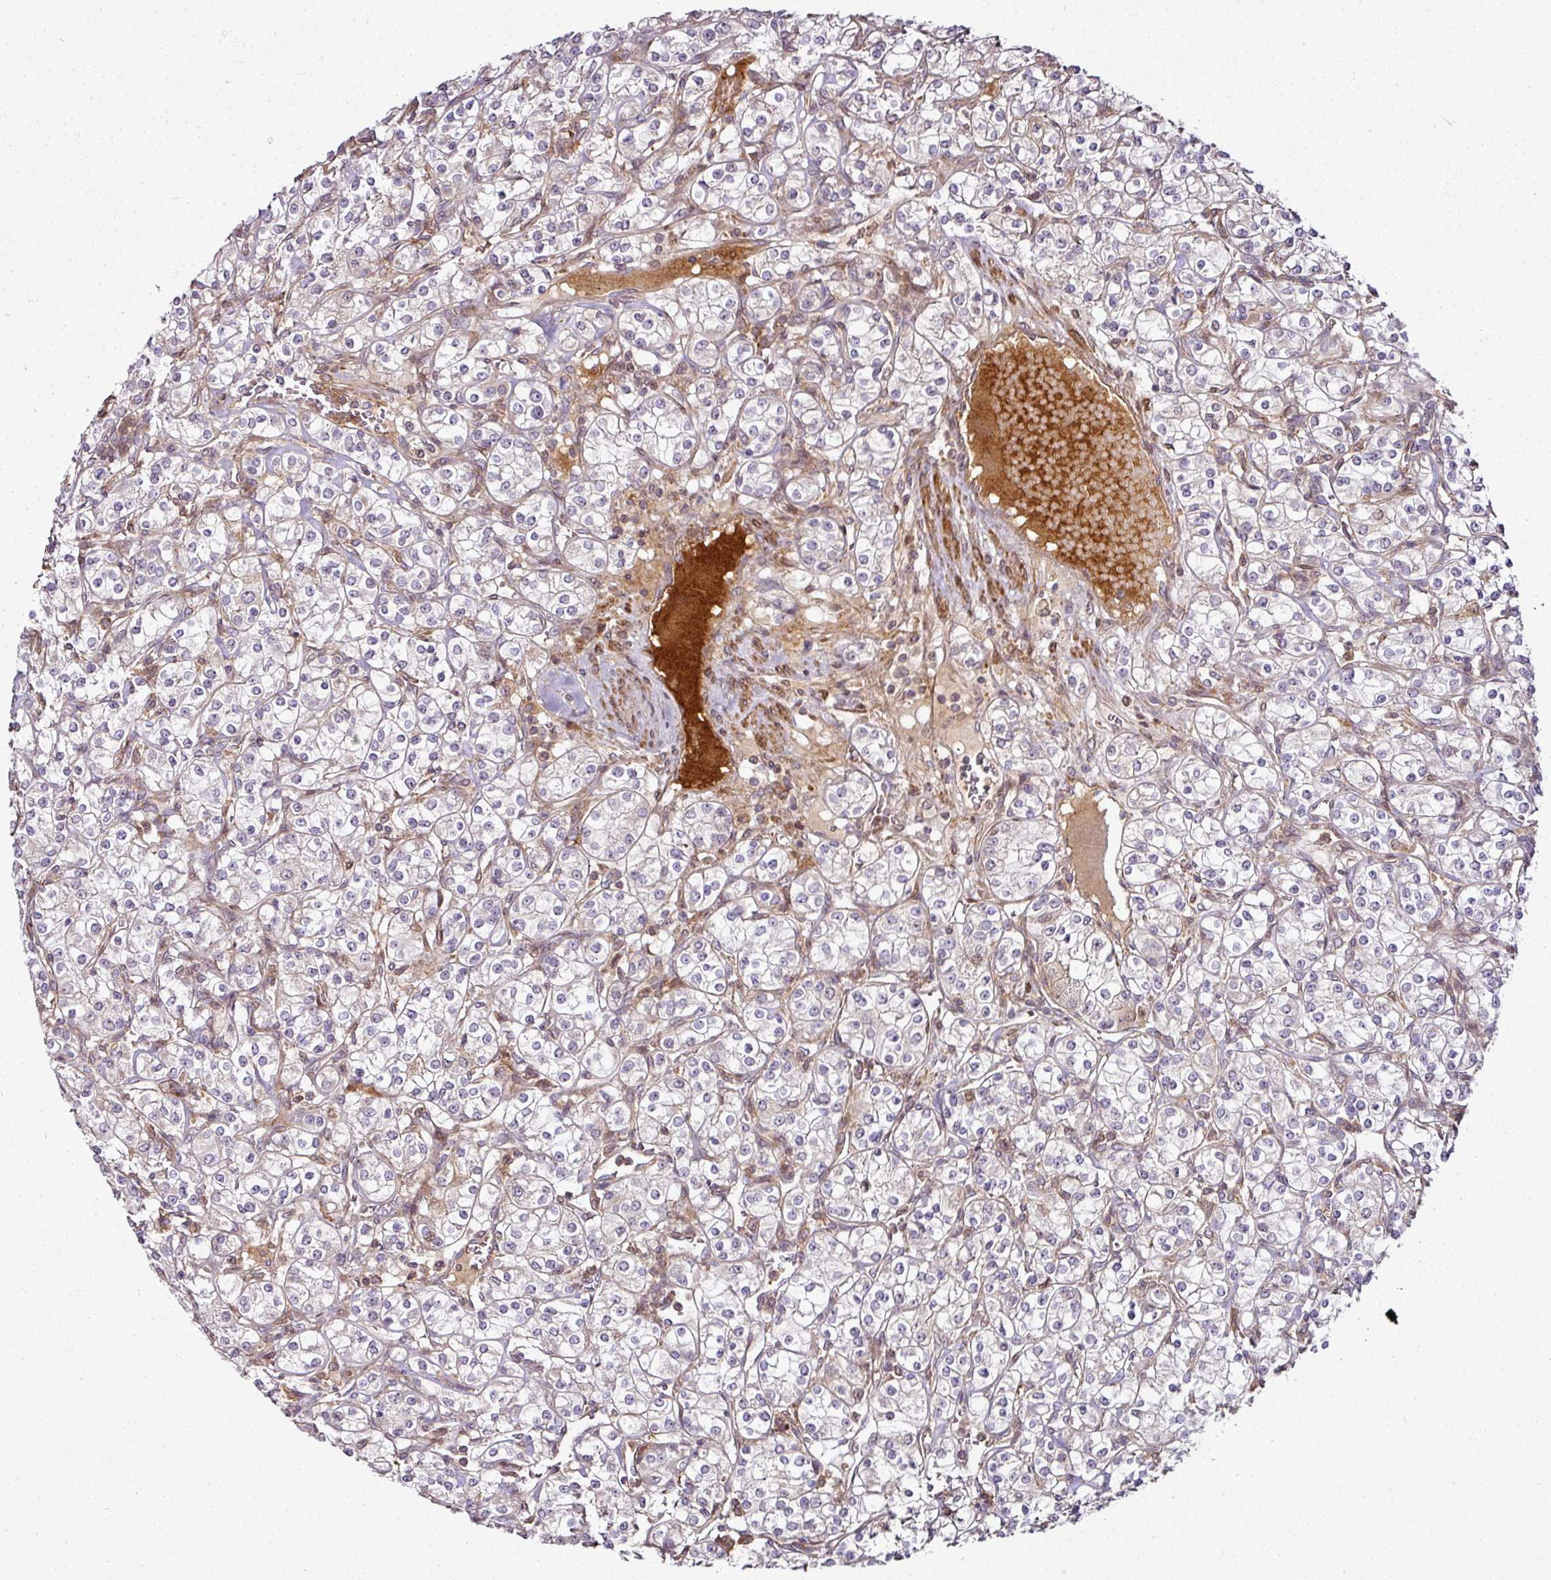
{"staining": {"intensity": "weak", "quantity": "<25%", "location": "cytoplasmic/membranous"}, "tissue": "renal cancer", "cell_type": "Tumor cells", "image_type": "cancer", "snomed": [{"axis": "morphology", "description": "Adenocarcinoma, NOS"}, {"axis": "topography", "description": "Kidney"}], "caption": "Tumor cells are negative for brown protein staining in adenocarcinoma (renal).", "gene": "ATAT1", "patient": {"sex": "male", "age": 77}}